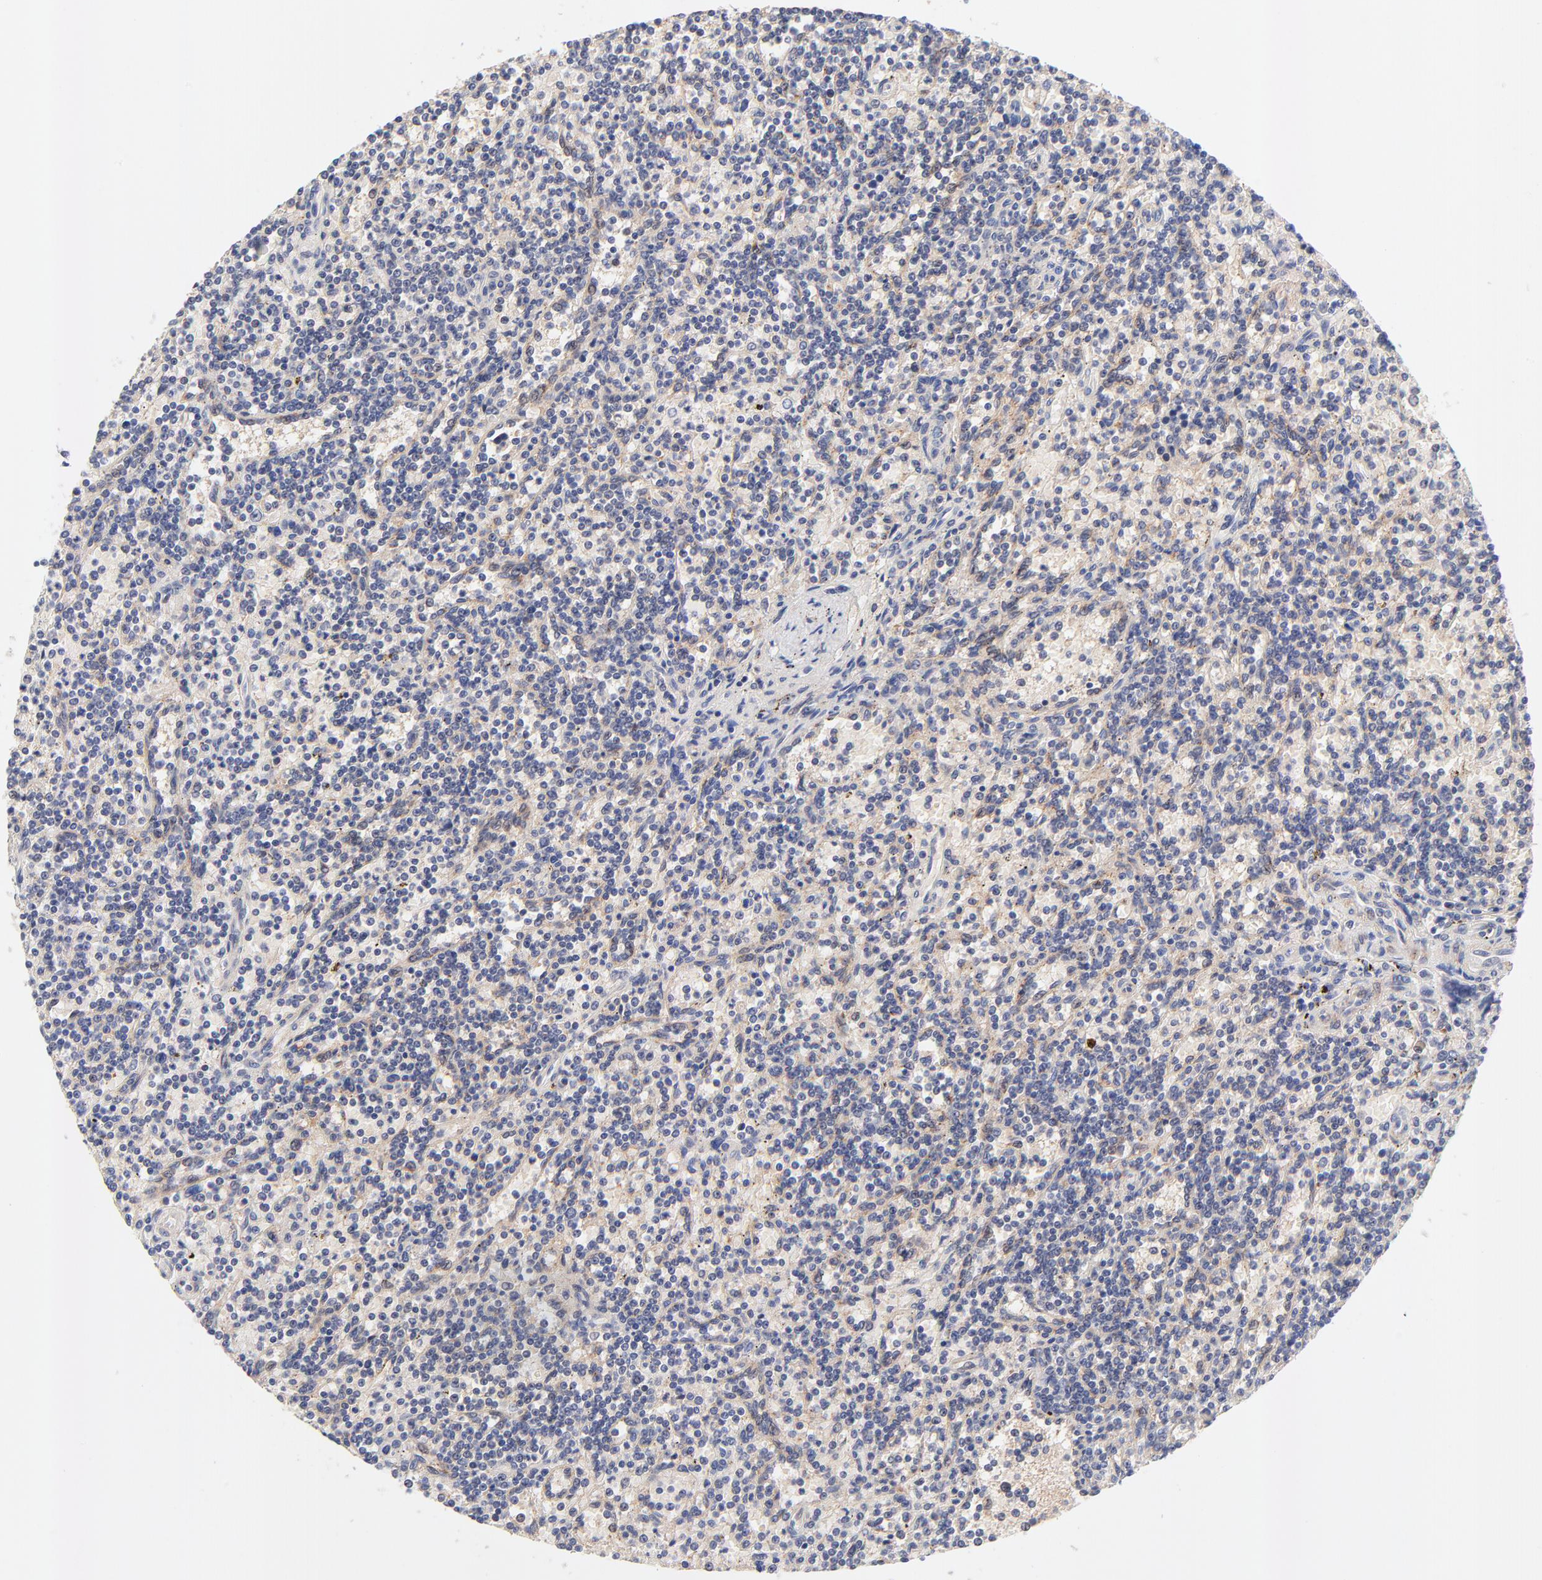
{"staining": {"intensity": "weak", "quantity": "<25%", "location": "cytoplasmic/membranous"}, "tissue": "lymphoma", "cell_type": "Tumor cells", "image_type": "cancer", "snomed": [{"axis": "morphology", "description": "Malignant lymphoma, non-Hodgkin's type, Low grade"}, {"axis": "topography", "description": "Spleen"}], "caption": "DAB immunohistochemical staining of human lymphoma exhibits no significant expression in tumor cells.", "gene": "TXNL1", "patient": {"sex": "male", "age": 73}}